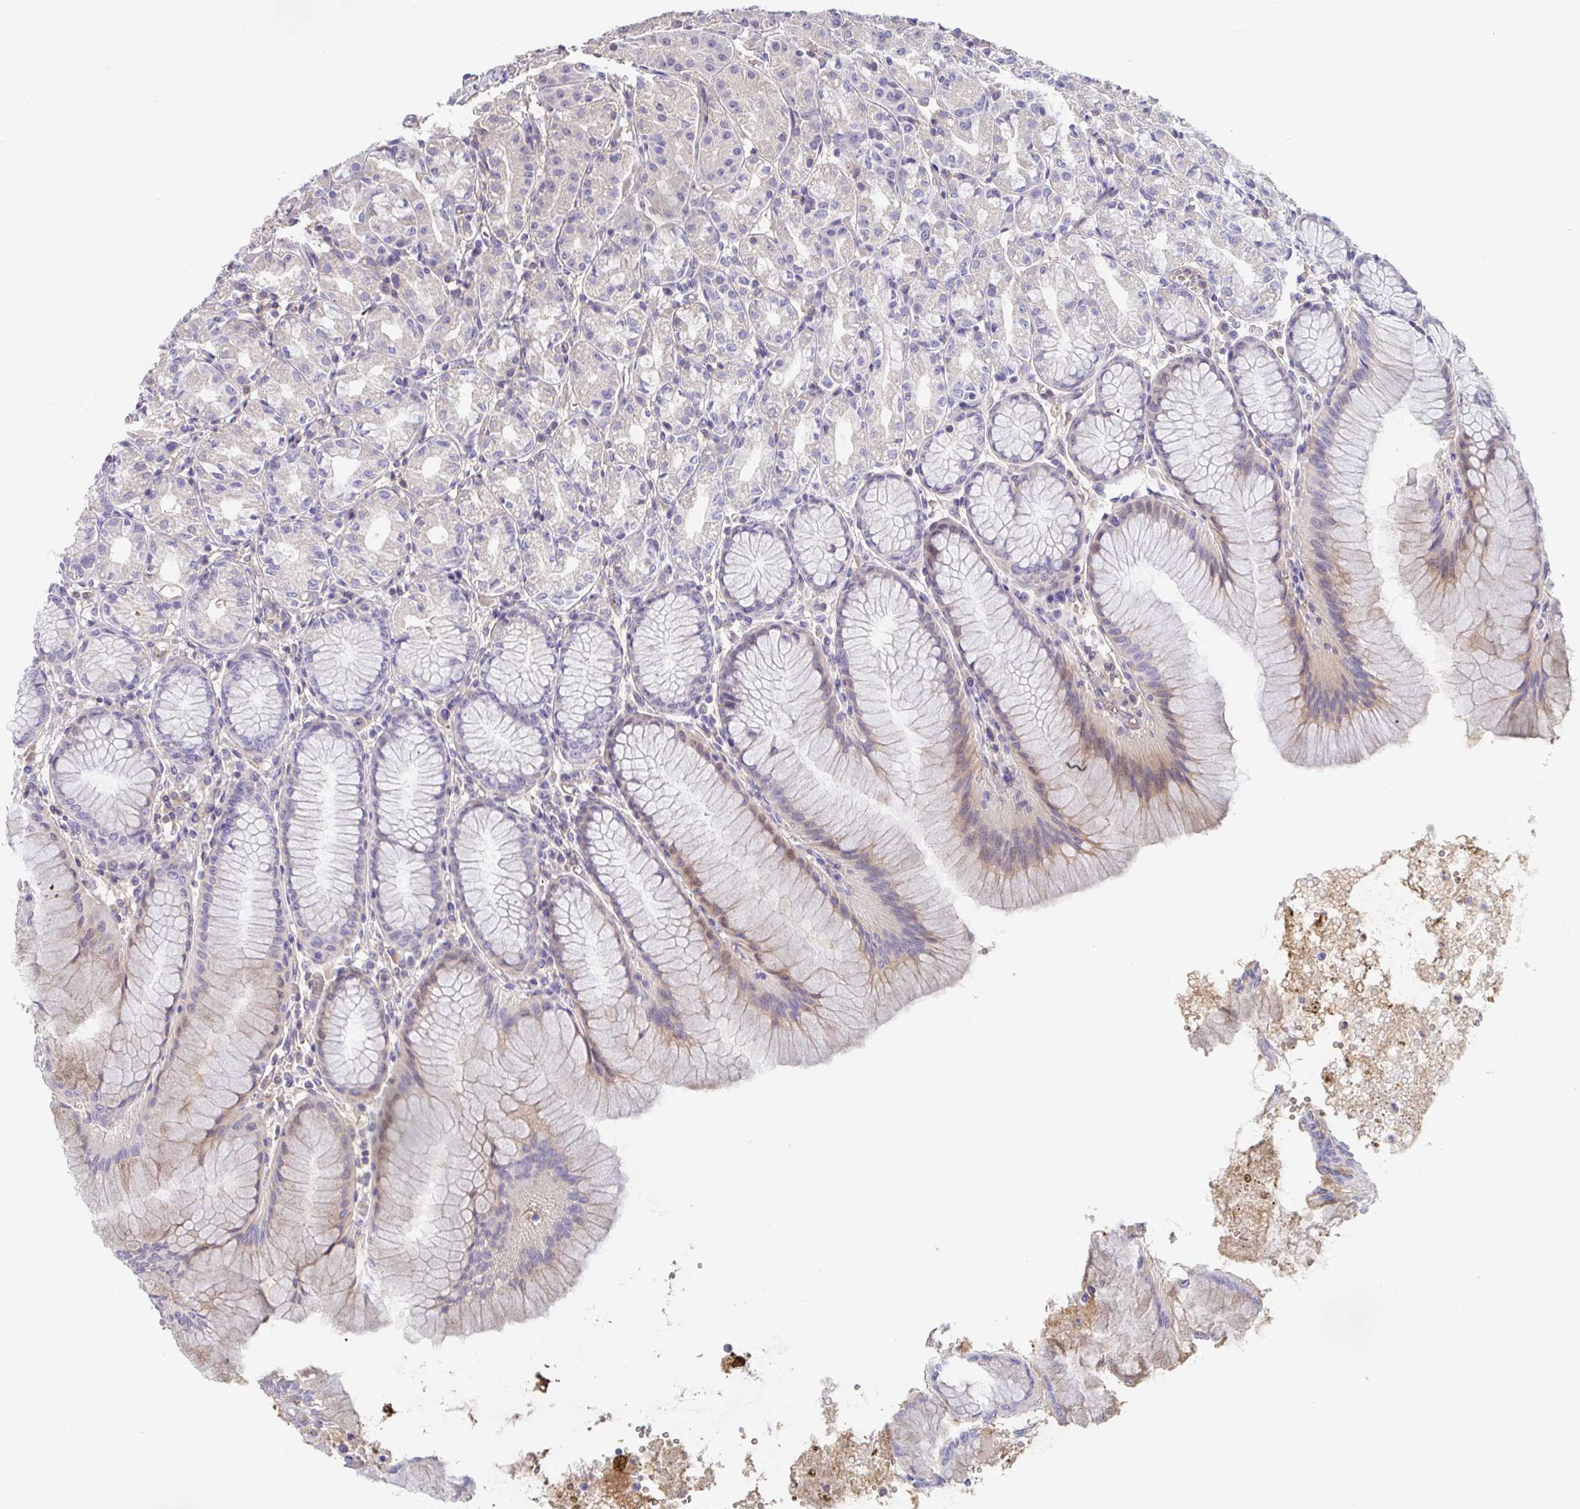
{"staining": {"intensity": "weak", "quantity": "<25%", "location": "cytoplasmic/membranous"}, "tissue": "stomach", "cell_type": "Glandular cells", "image_type": "normal", "snomed": [{"axis": "morphology", "description": "Normal tissue, NOS"}, {"axis": "topography", "description": "Stomach"}], "caption": "Immunohistochemistry micrograph of normal stomach stained for a protein (brown), which displays no staining in glandular cells.", "gene": "ANO5", "patient": {"sex": "female", "age": 57}}